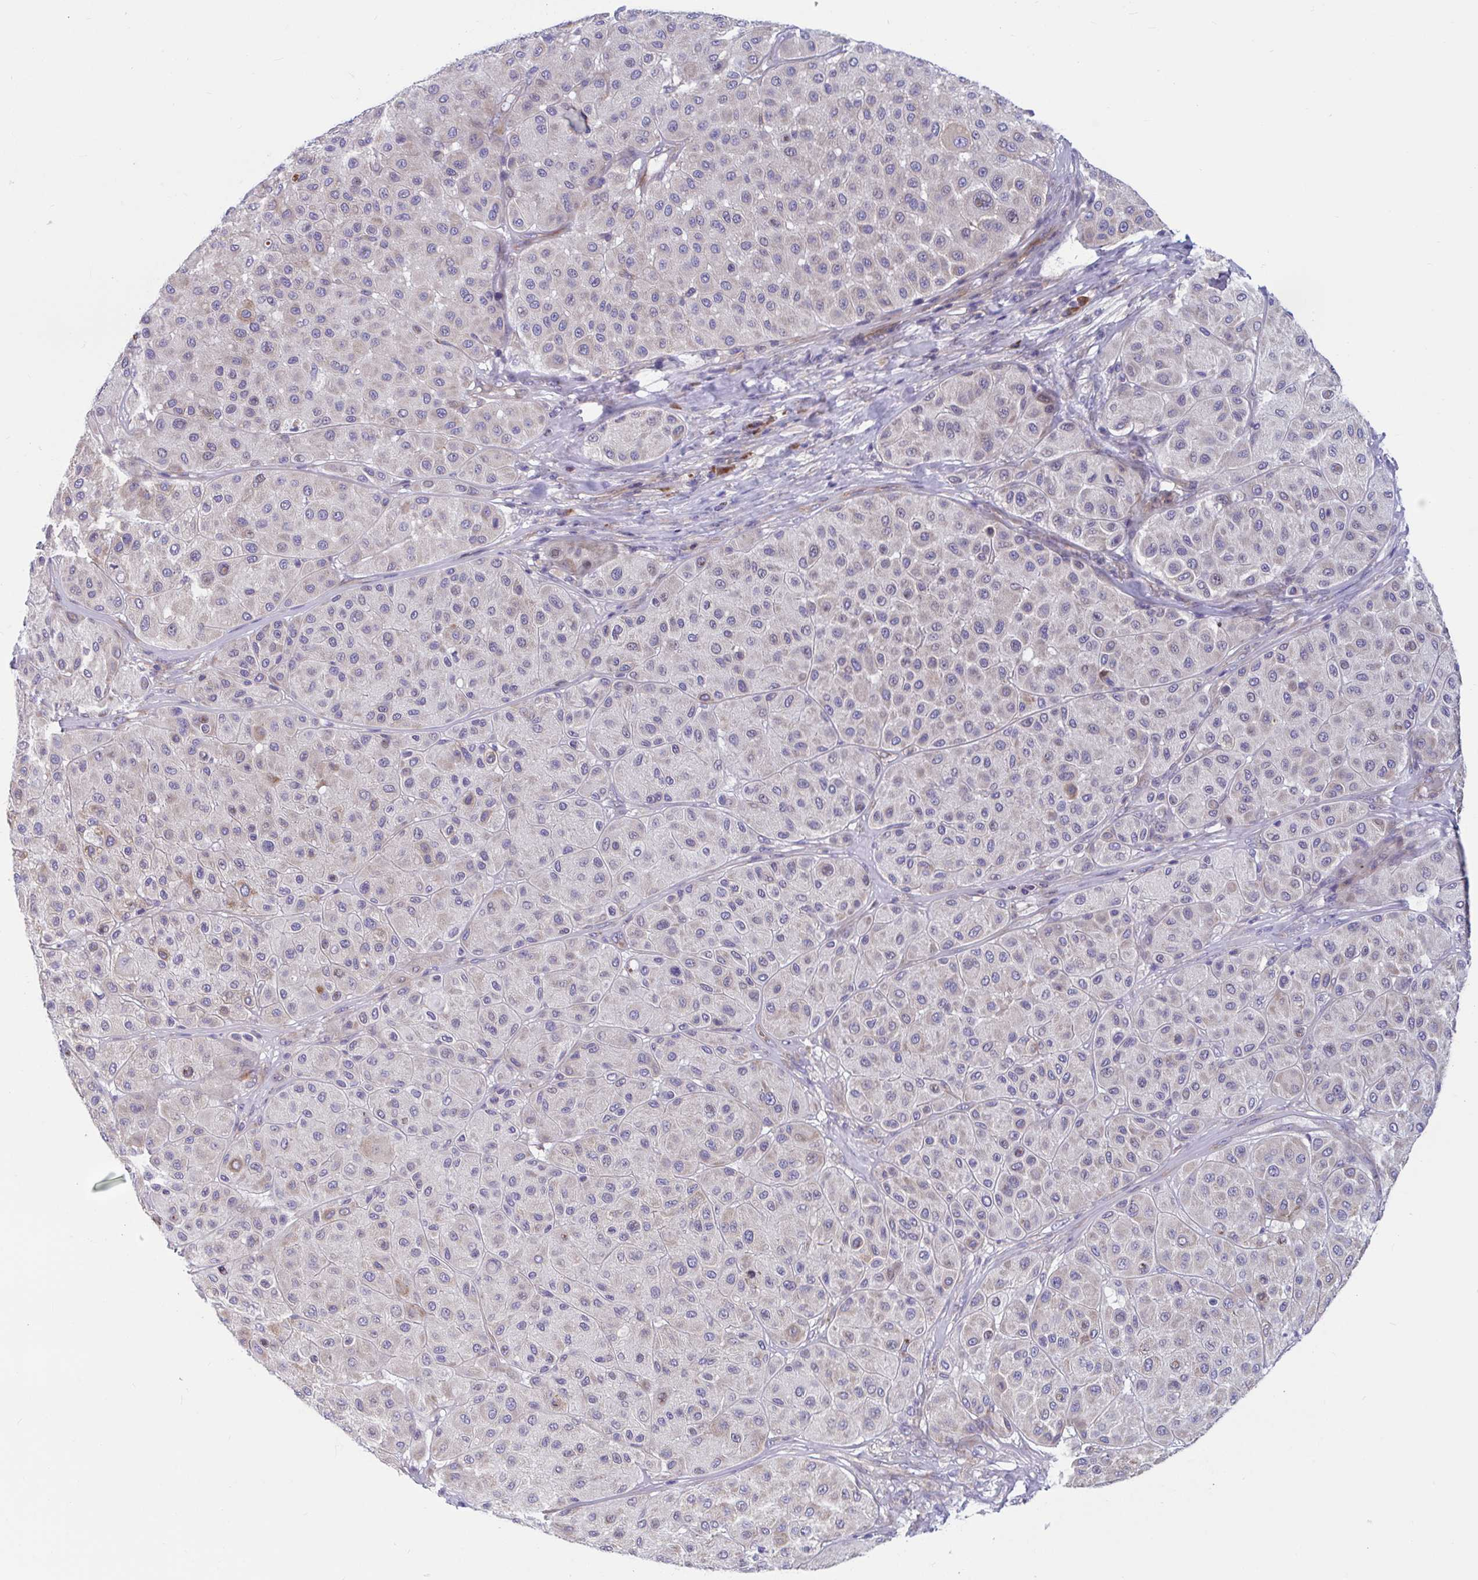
{"staining": {"intensity": "weak", "quantity": "<25%", "location": "cytoplasmic/membranous"}, "tissue": "melanoma", "cell_type": "Tumor cells", "image_type": "cancer", "snomed": [{"axis": "morphology", "description": "Malignant melanoma, Metastatic site"}, {"axis": "topography", "description": "Smooth muscle"}], "caption": "Tumor cells show no significant staining in malignant melanoma (metastatic site). Brightfield microscopy of IHC stained with DAB (brown) and hematoxylin (blue), captured at high magnification.", "gene": "WBP1", "patient": {"sex": "male", "age": 41}}